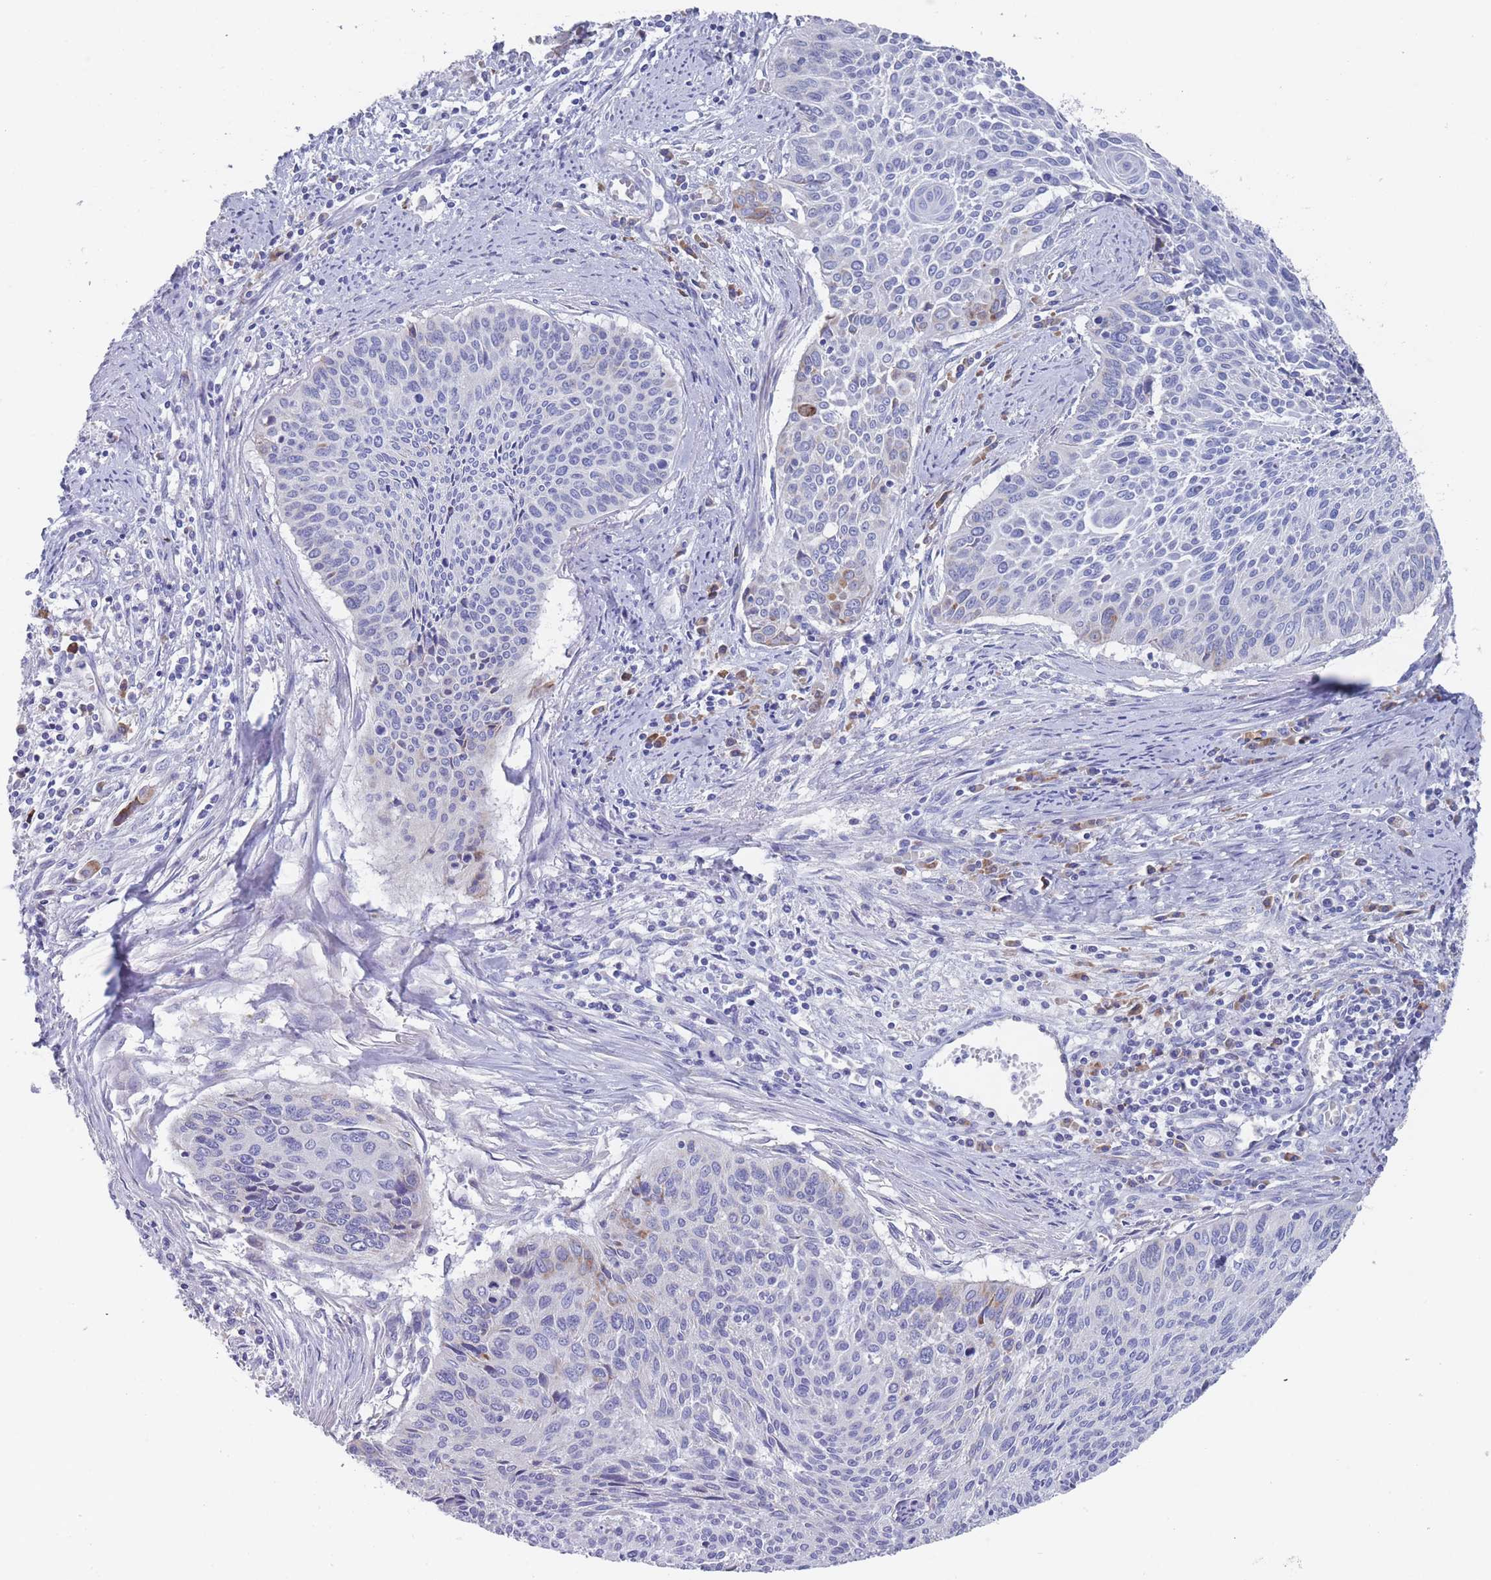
{"staining": {"intensity": "negative", "quantity": "none", "location": "none"}, "tissue": "cervical cancer", "cell_type": "Tumor cells", "image_type": "cancer", "snomed": [{"axis": "morphology", "description": "Squamous cell carcinoma, NOS"}, {"axis": "topography", "description": "Cervix"}], "caption": "The immunohistochemistry photomicrograph has no significant positivity in tumor cells of cervical squamous cell carcinoma tissue.", "gene": "ST8SIA5", "patient": {"sex": "female", "age": 55}}